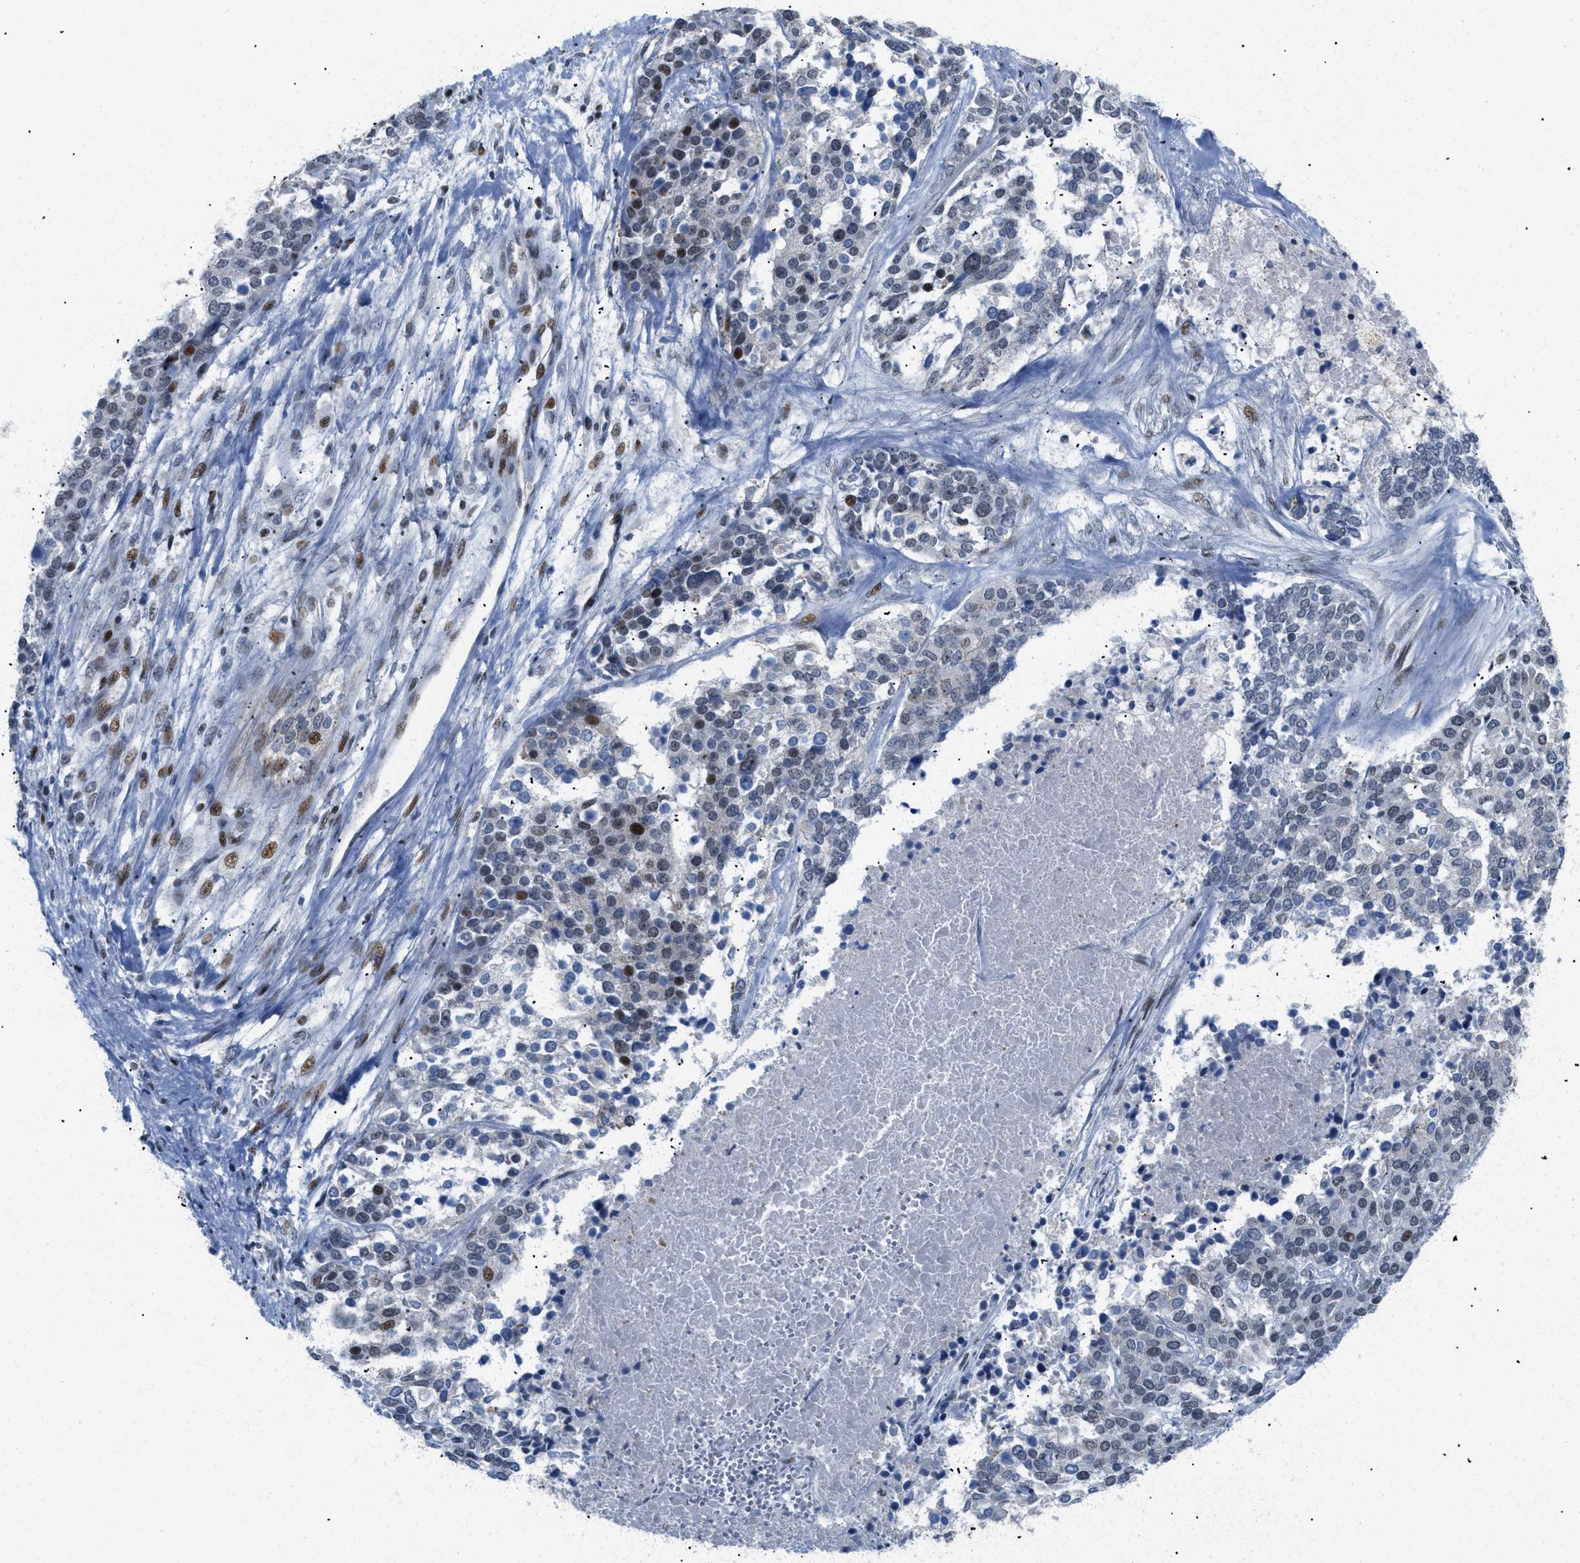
{"staining": {"intensity": "moderate", "quantity": "<25%", "location": "nuclear"}, "tissue": "ovarian cancer", "cell_type": "Tumor cells", "image_type": "cancer", "snomed": [{"axis": "morphology", "description": "Cystadenocarcinoma, serous, NOS"}, {"axis": "topography", "description": "Ovary"}], "caption": "Brown immunohistochemical staining in ovarian cancer (serous cystadenocarcinoma) shows moderate nuclear positivity in about <25% of tumor cells.", "gene": "MED1", "patient": {"sex": "female", "age": 44}}